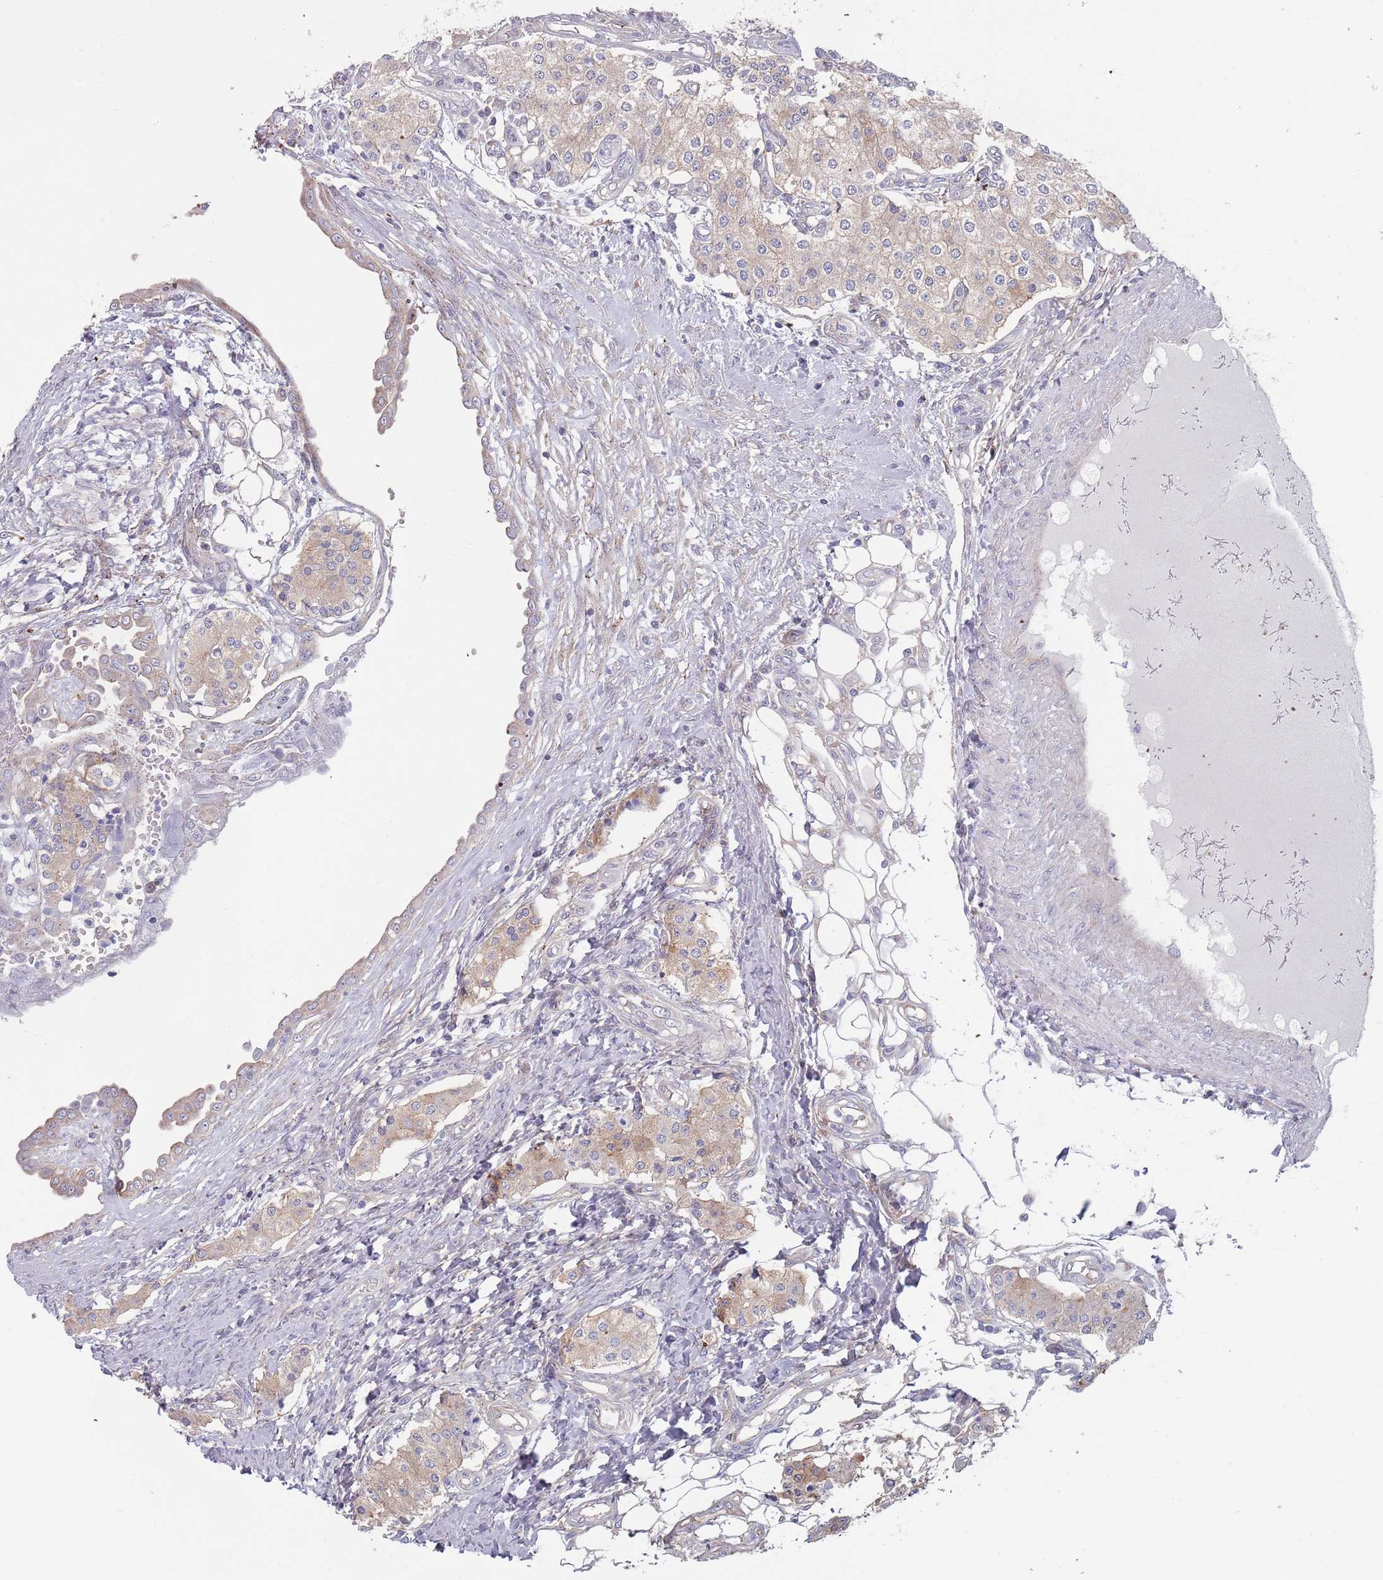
{"staining": {"intensity": "negative", "quantity": "none", "location": "none"}, "tissue": "carcinoid", "cell_type": "Tumor cells", "image_type": "cancer", "snomed": [{"axis": "morphology", "description": "Carcinoid, malignant, NOS"}, {"axis": "topography", "description": "Colon"}], "caption": "High power microscopy image of an IHC micrograph of carcinoid, revealing no significant positivity in tumor cells.", "gene": "APPL2", "patient": {"sex": "female", "age": 52}}